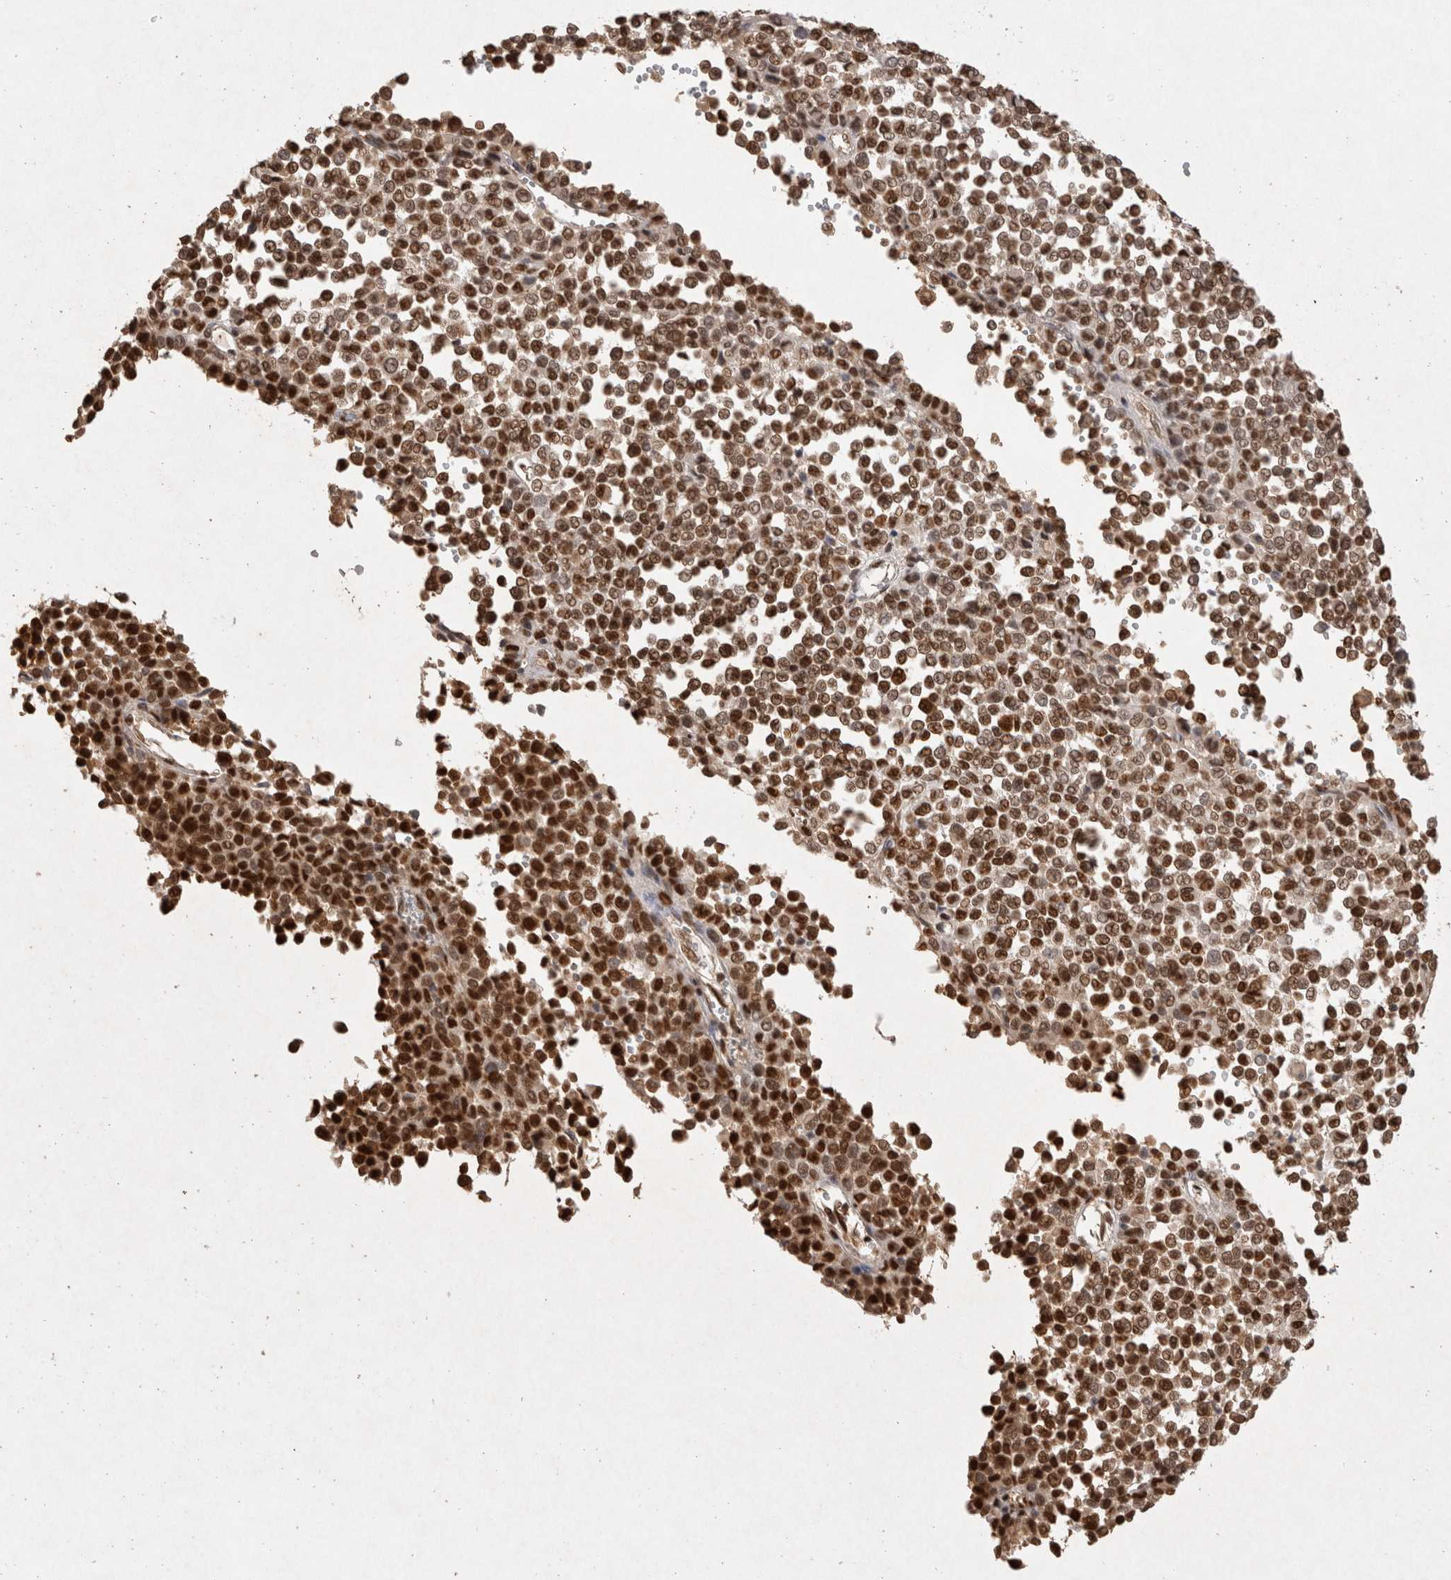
{"staining": {"intensity": "strong", "quantity": ">75%", "location": "nuclear"}, "tissue": "melanoma", "cell_type": "Tumor cells", "image_type": "cancer", "snomed": [{"axis": "morphology", "description": "Malignant melanoma, Metastatic site"}, {"axis": "topography", "description": "Pancreas"}], "caption": "A histopathology image of melanoma stained for a protein displays strong nuclear brown staining in tumor cells.", "gene": "HDGF", "patient": {"sex": "female", "age": 30}}